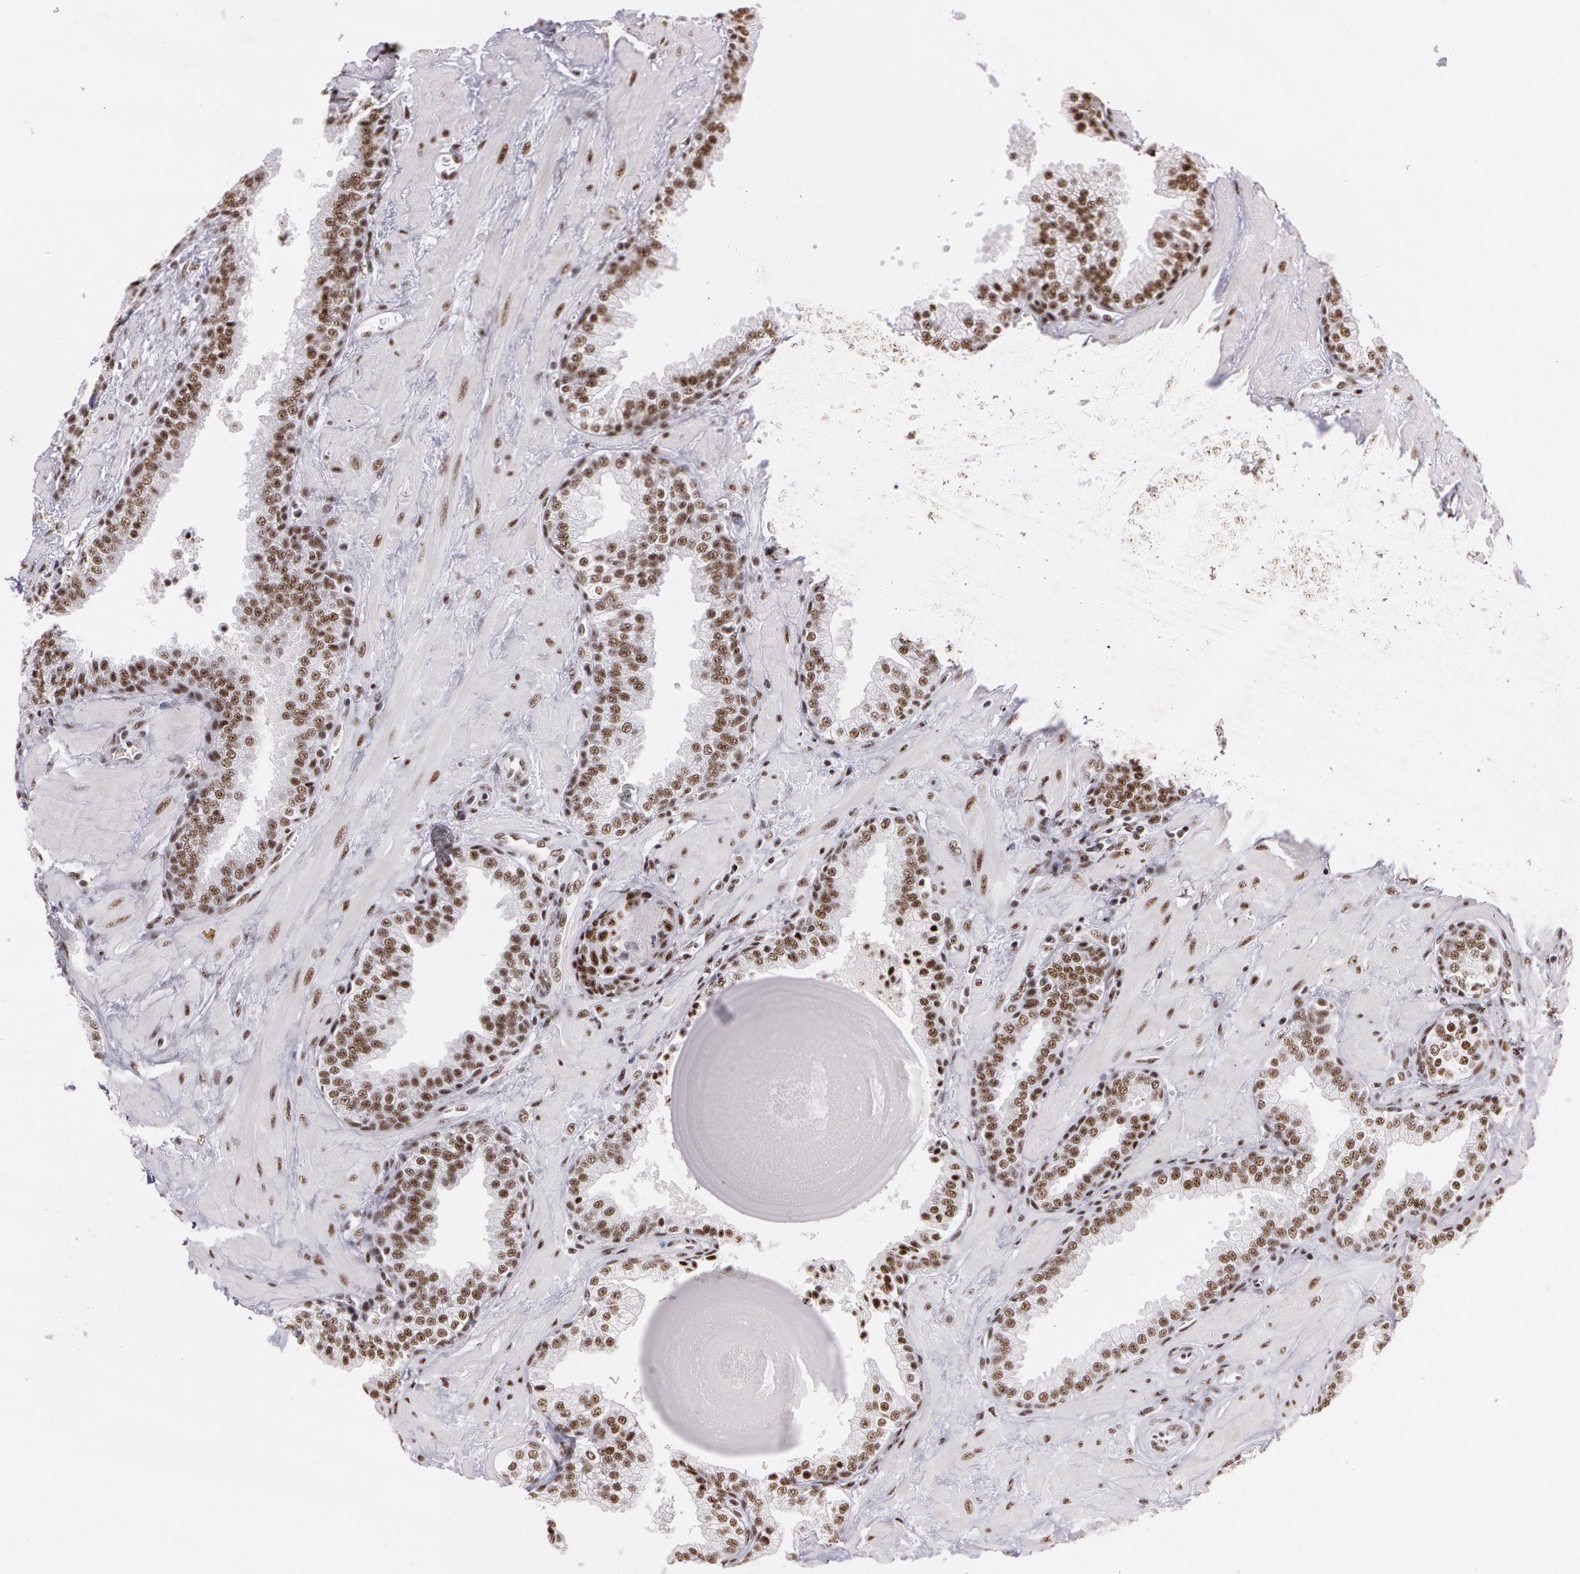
{"staining": {"intensity": "moderate", "quantity": ">75%", "location": "nuclear"}, "tissue": "prostate", "cell_type": "Glandular cells", "image_type": "normal", "snomed": [{"axis": "morphology", "description": "Normal tissue, NOS"}, {"axis": "topography", "description": "Prostate"}], "caption": "Glandular cells display medium levels of moderate nuclear staining in approximately >75% of cells in benign prostate. (DAB = brown stain, brightfield microscopy at high magnification).", "gene": "PNN", "patient": {"sex": "male", "age": 51}}